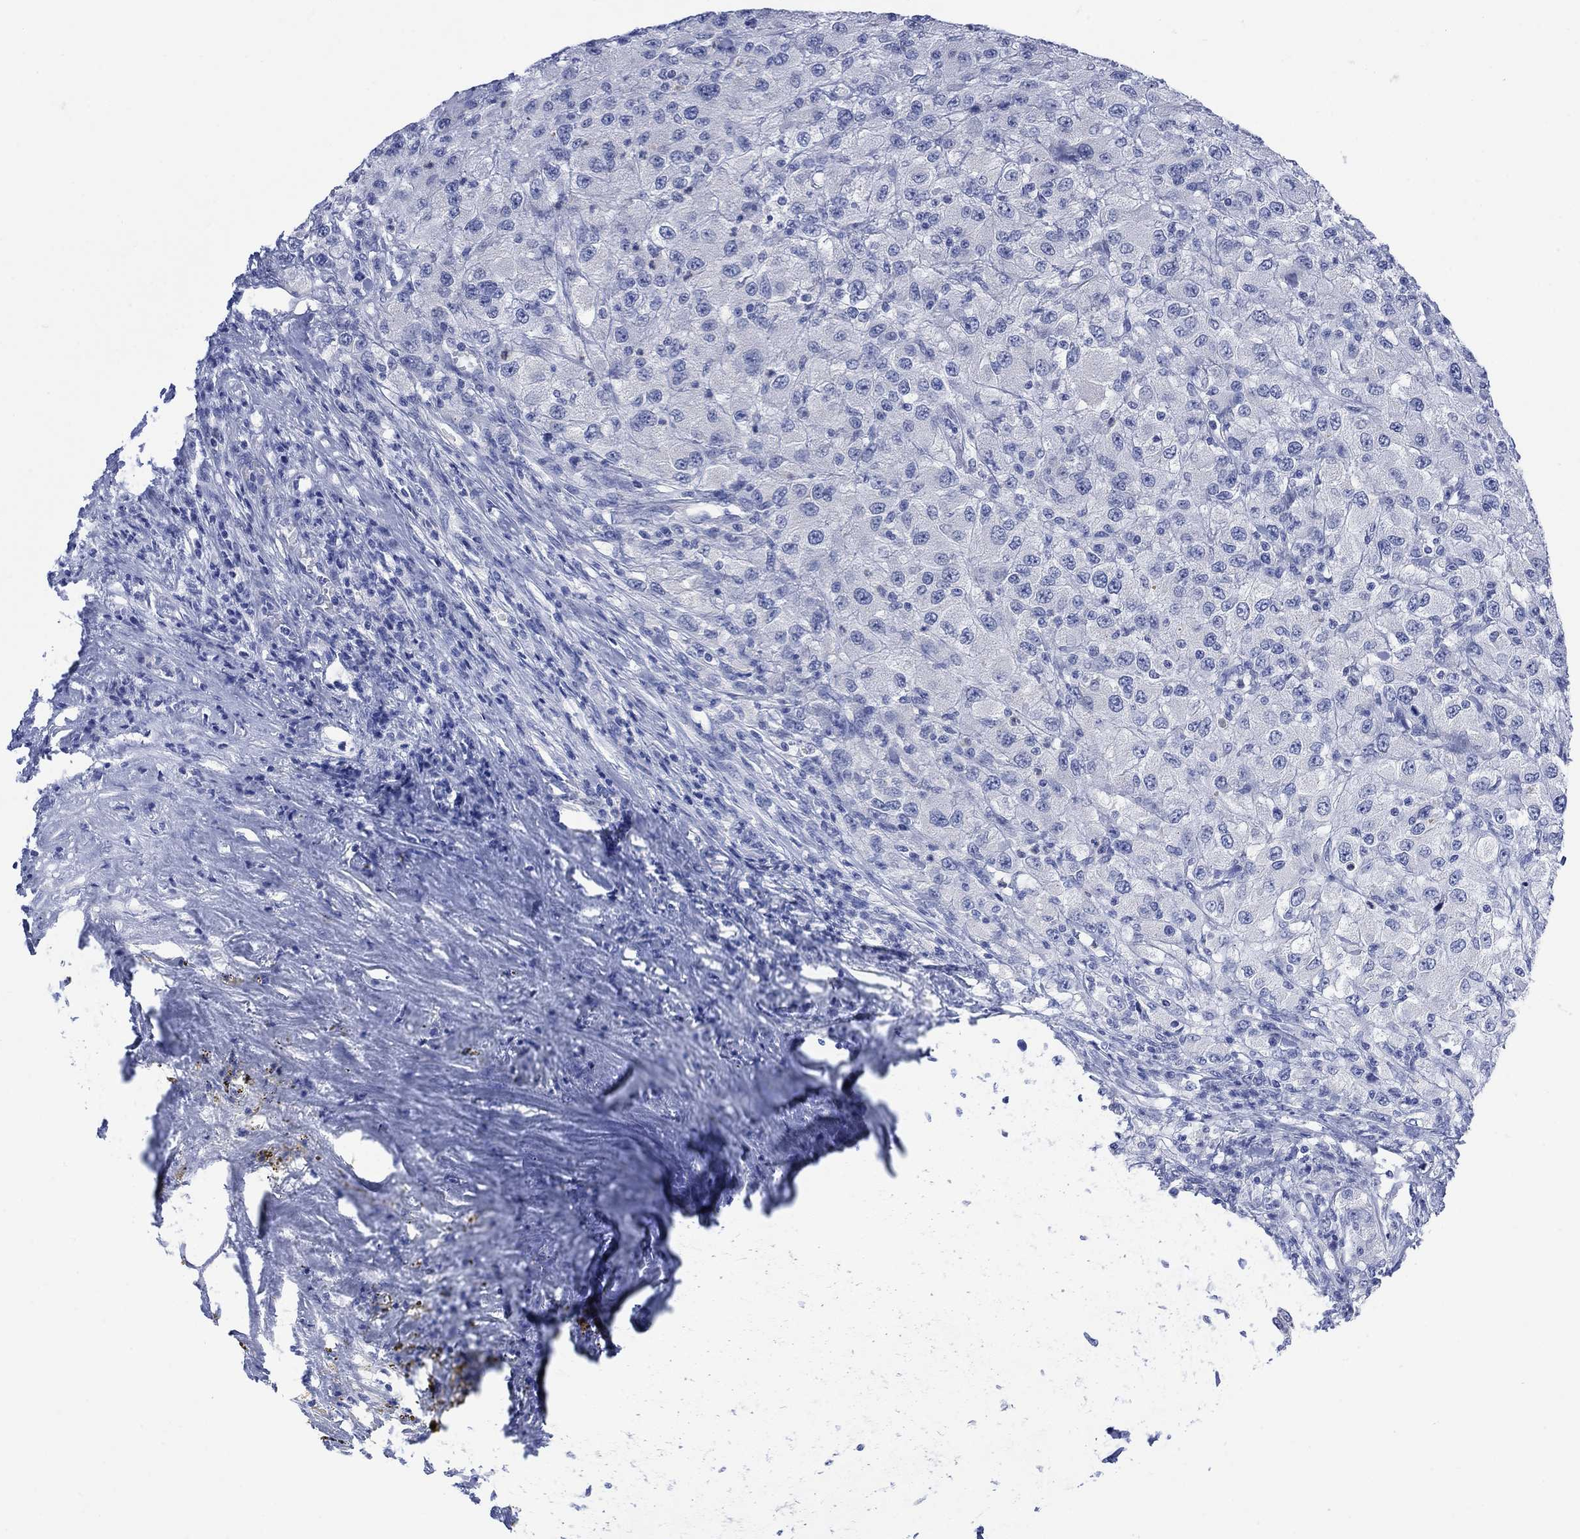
{"staining": {"intensity": "negative", "quantity": "none", "location": "none"}, "tissue": "renal cancer", "cell_type": "Tumor cells", "image_type": "cancer", "snomed": [{"axis": "morphology", "description": "Adenocarcinoma, NOS"}, {"axis": "topography", "description": "Kidney"}], "caption": "Renal cancer (adenocarcinoma) was stained to show a protein in brown. There is no significant expression in tumor cells.", "gene": "FBP2", "patient": {"sex": "female", "age": 67}}